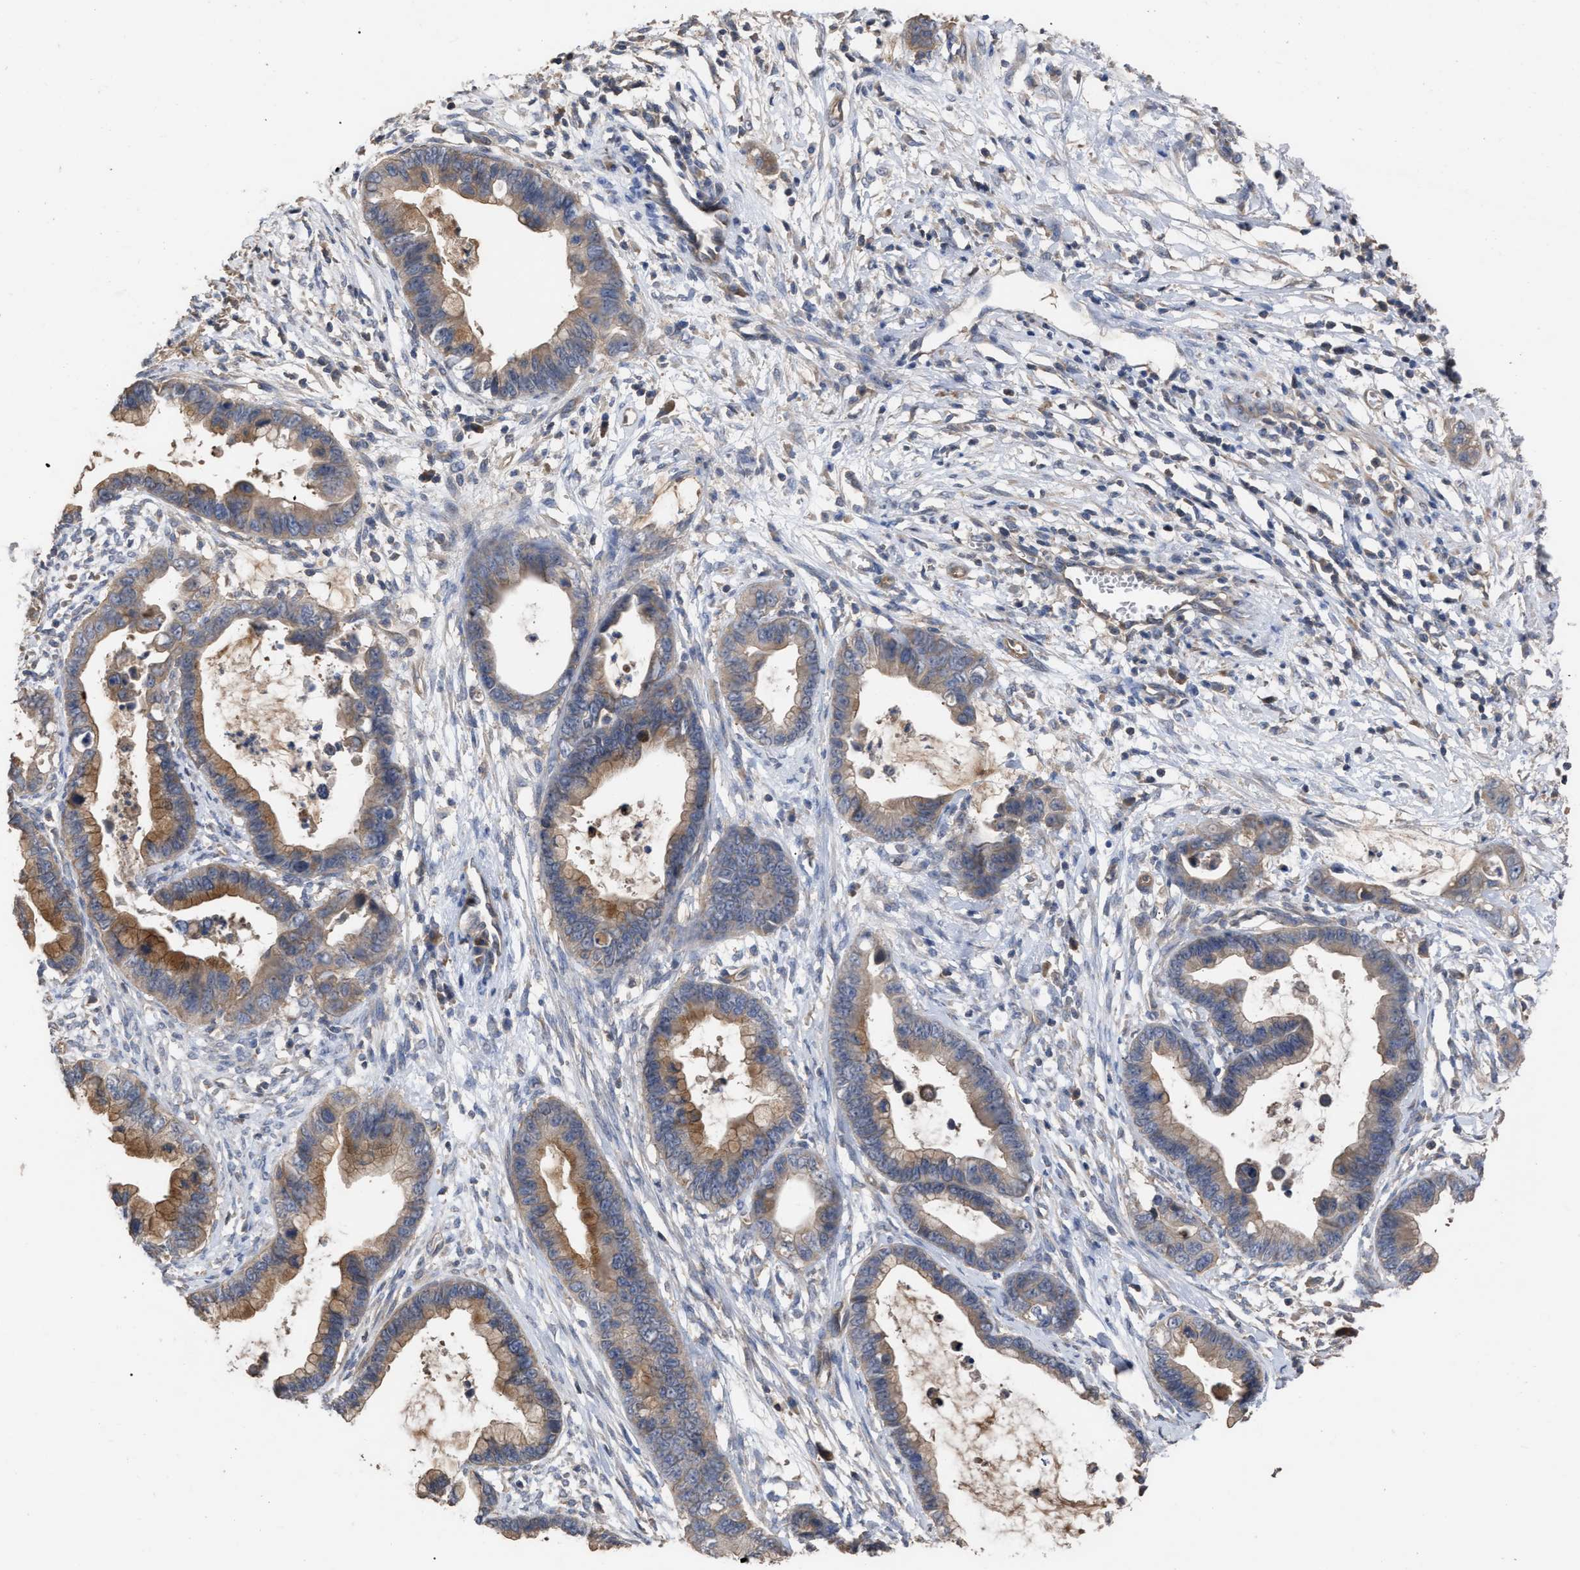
{"staining": {"intensity": "moderate", "quantity": ">75%", "location": "cytoplasmic/membranous"}, "tissue": "cervical cancer", "cell_type": "Tumor cells", "image_type": "cancer", "snomed": [{"axis": "morphology", "description": "Adenocarcinoma, NOS"}, {"axis": "topography", "description": "Cervix"}], "caption": "Tumor cells demonstrate medium levels of moderate cytoplasmic/membranous expression in approximately >75% of cells in human cervical cancer.", "gene": "BTN2A1", "patient": {"sex": "female", "age": 44}}